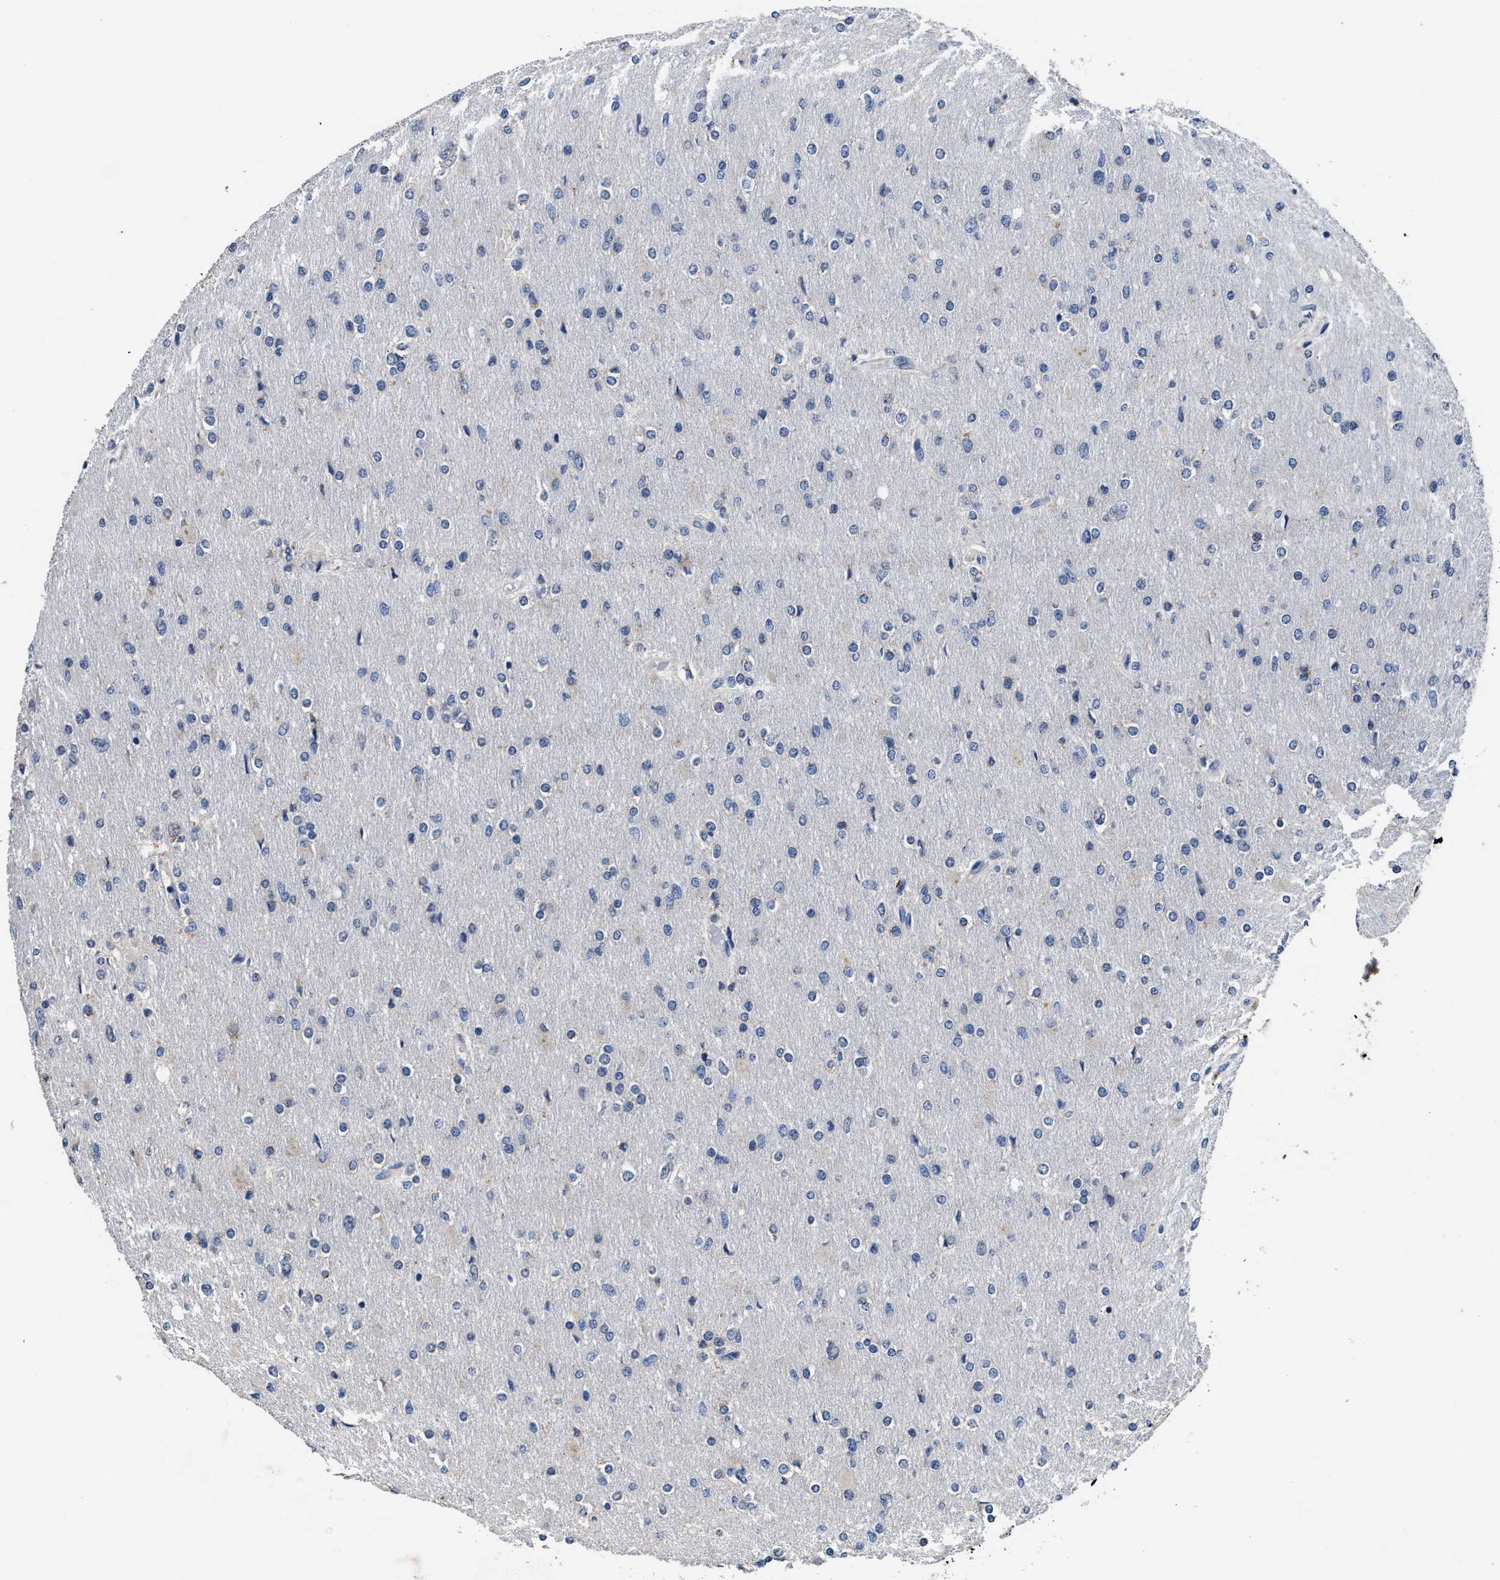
{"staining": {"intensity": "negative", "quantity": "none", "location": "none"}, "tissue": "glioma", "cell_type": "Tumor cells", "image_type": "cancer", "snomed": [{"axis": "morphology", "description": "Glioma, malignant, High grade"}, {"axis": "topography", "description": "Cerebral cortex"}], "caption": "Tumor cells show no significant positivity in glioma. Nuclei are stained in blue.", "gene": "UBR4", "patient": {"sex": "female", "age": 36}}